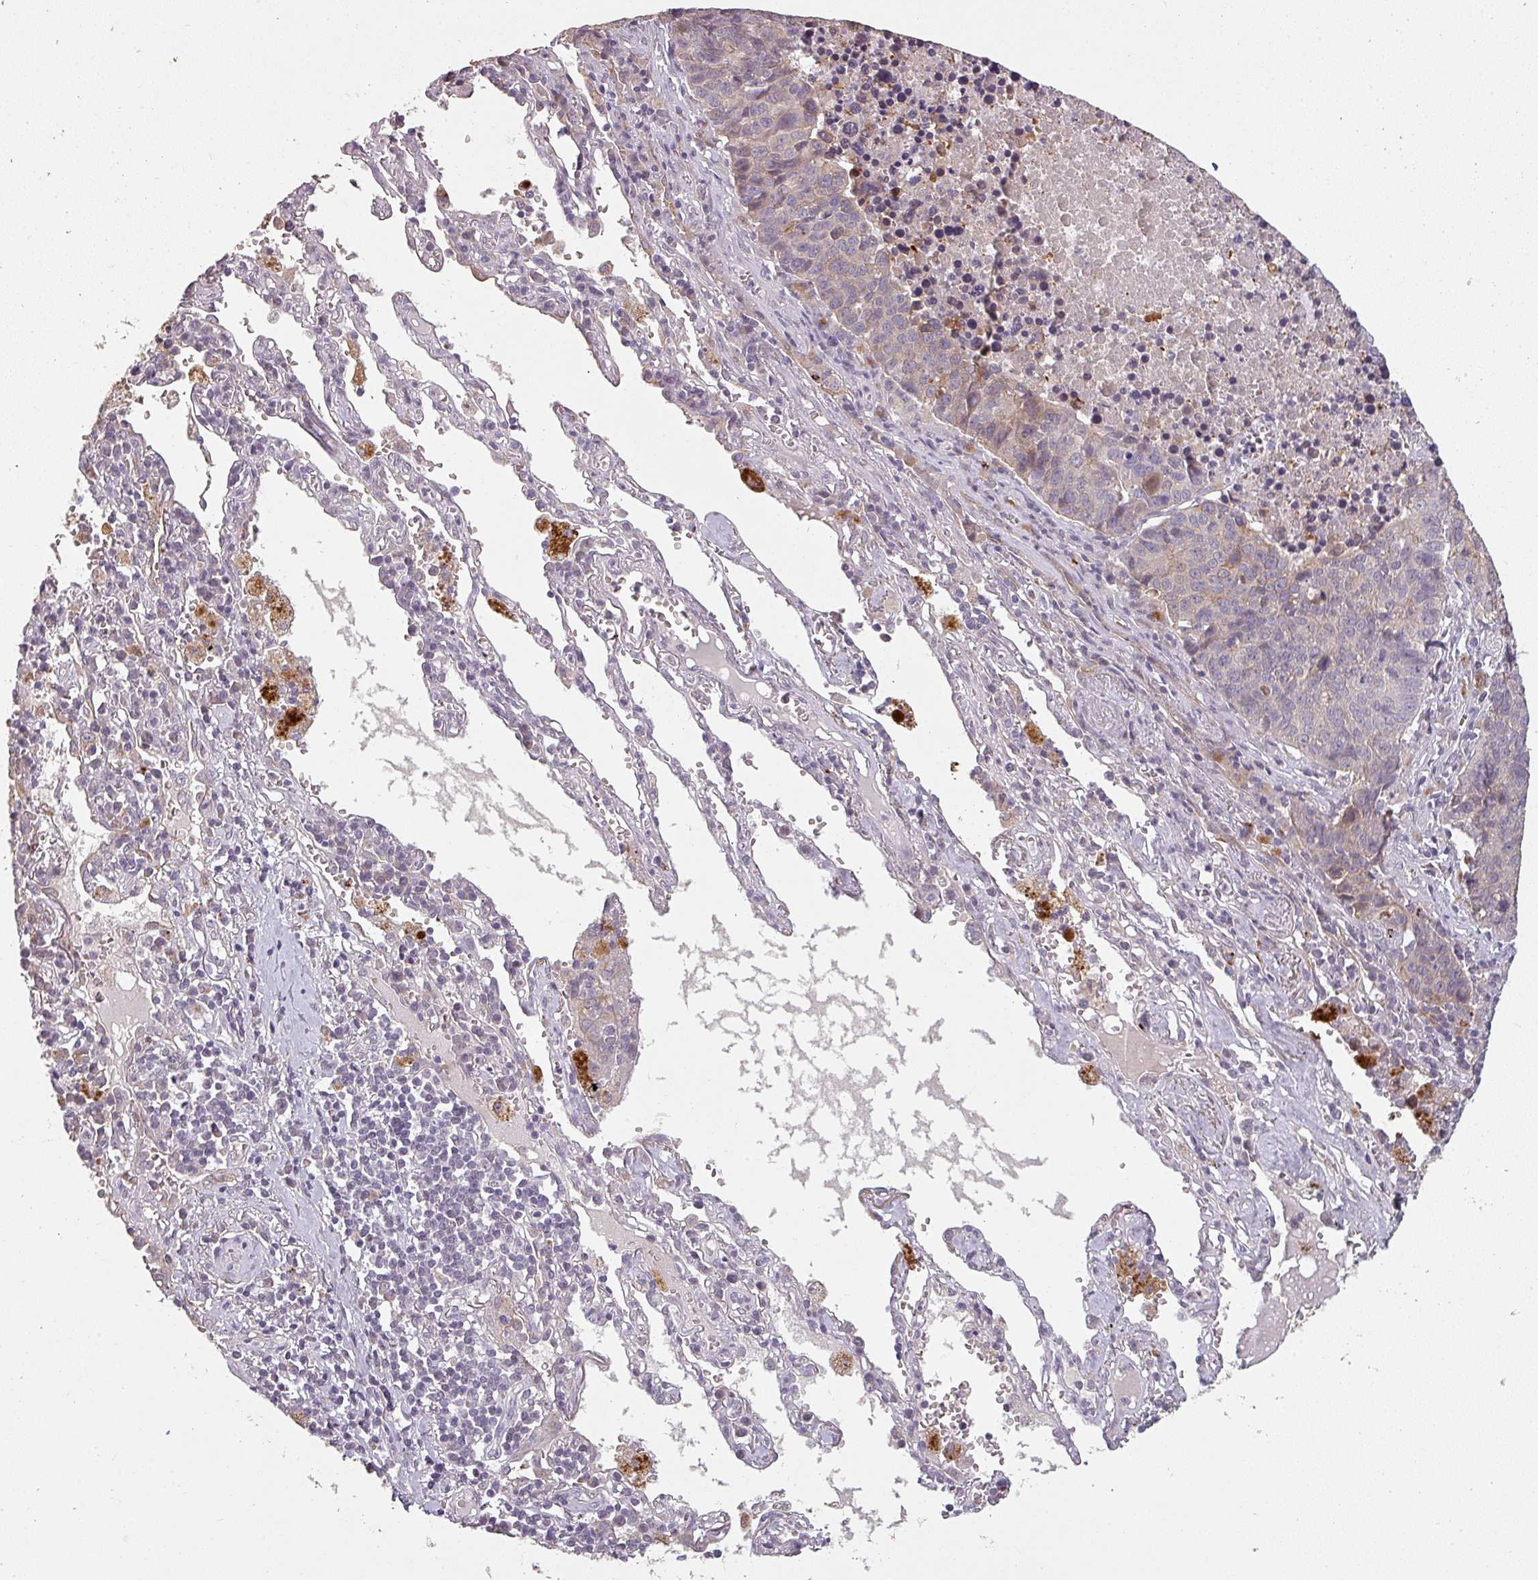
{"staining": {"intensity": "moderate", "quantity": "<25%", "location": "cytoplasmic/membranous"}, "tissue": "lung cancer", "cell_type": "Tumor cells", "image_type": "cancer", "snomed": [{"axis": "morphology", "description": "Squamous cell carcinoma, NOS"}, {"axis": "topography", "description": "Lung"}], "caption": "DAB (3,3'-diaminobenzidine) immunohistochemical staining of lung cancer displays moderate cytoplasmic/membranous protein staining in approximately <25% of tumor cells.", "gene": "LYPLA1", "patient": {"sex": "female", "age": 66}}